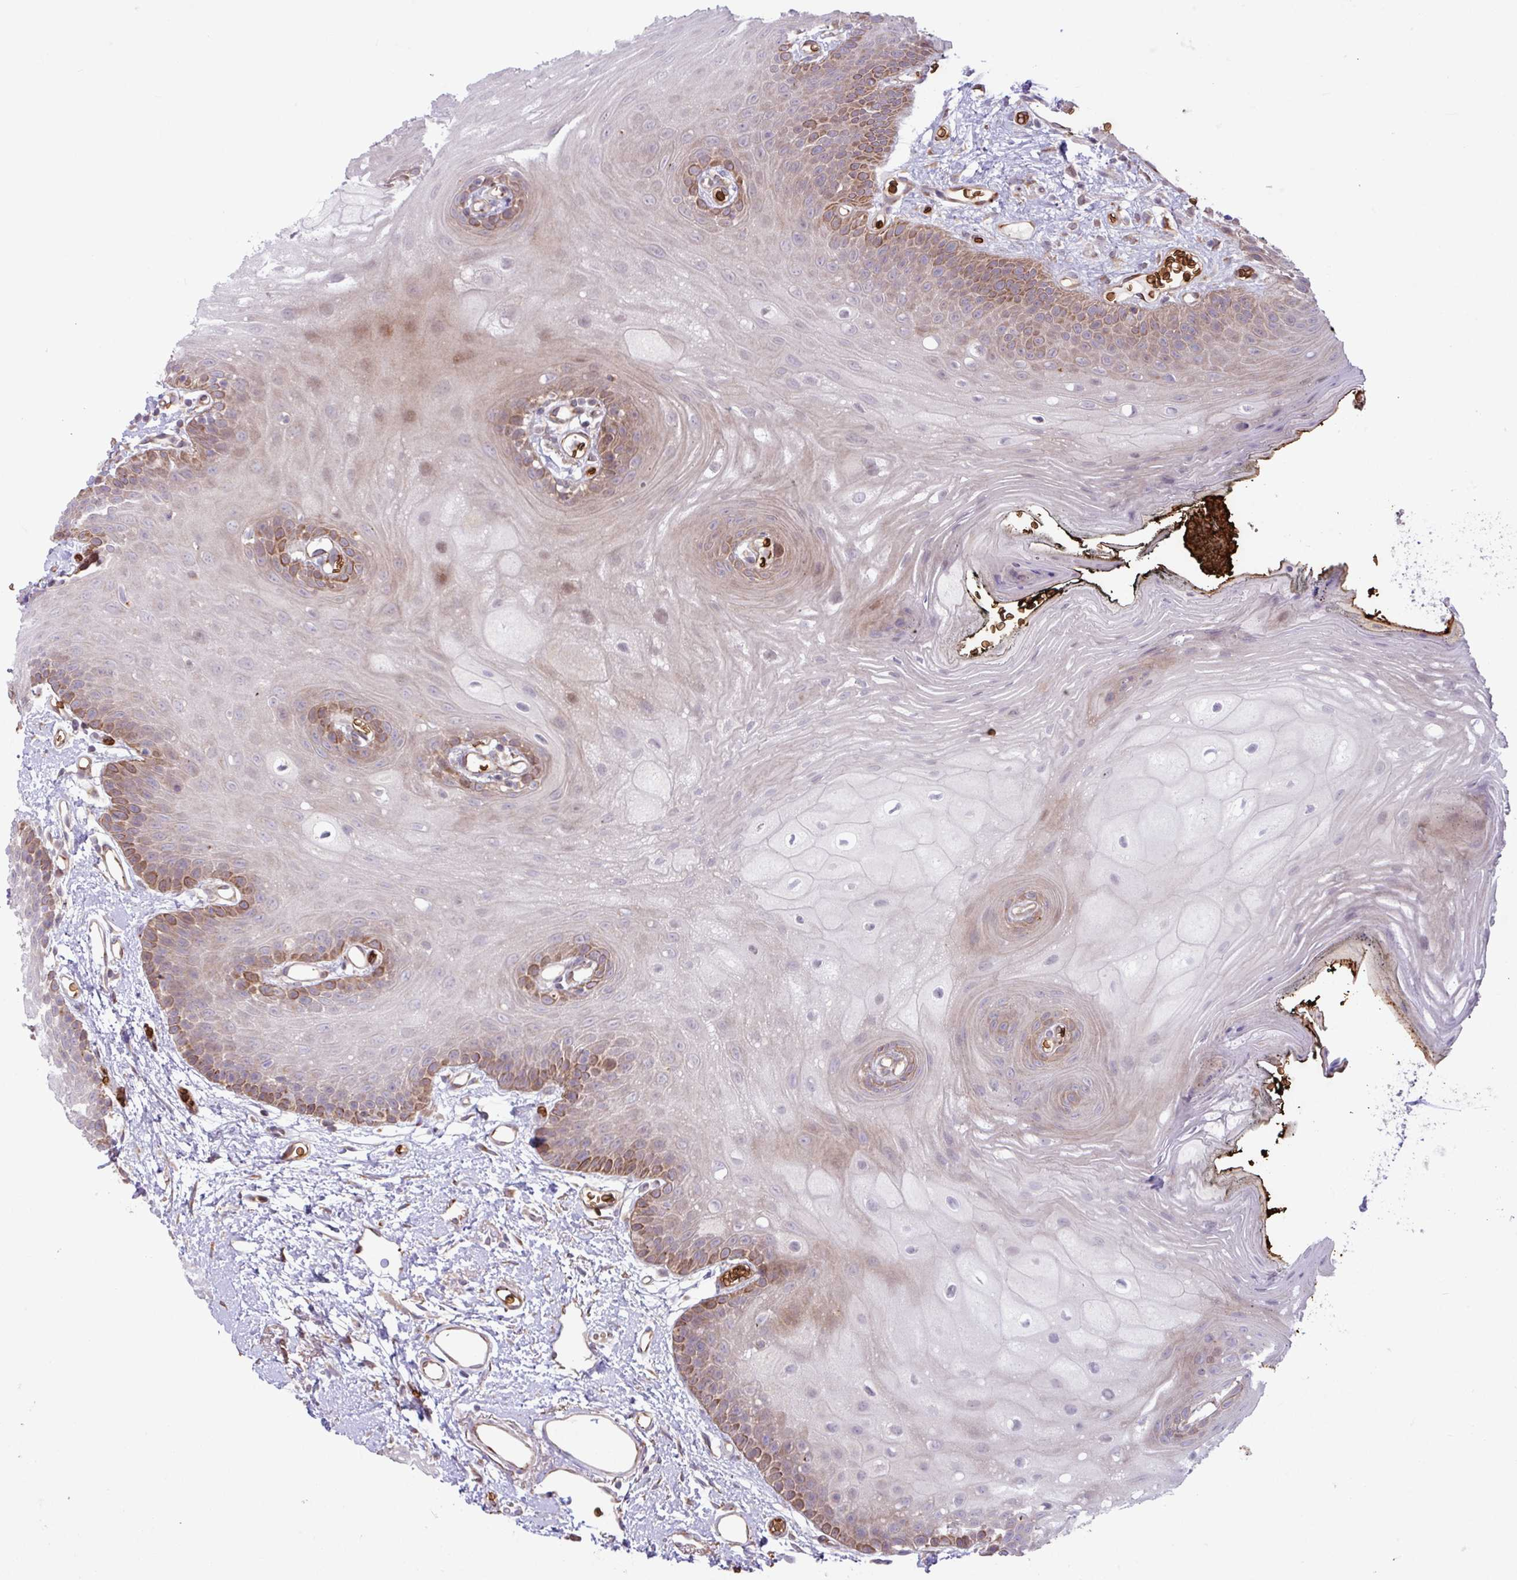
{"staining": {"intensity": "moderate", "quantity": "<25%", "location": "cytoplasmic/membranous"}, "tissue": "oral mucosa", "cell_type": "Squamous epithelial cells", "image_type": "normal", "snomed": [{"axis": "morphology", "description": "Normal tissue, NOS"}, {"axis": "morphology", "description": "Squamous cell carcinoma, NOS"}, {"axis": "topography", "description": "Oral tissue"}, {"axis": "topography", "description": "Head-Neck"}], "caption": "Immunohistochemical staining of normal human oral mucosa reveals moderate cytoplasmic/membranous protein positivity in approximately <25% of squamous epithelial cells. The protein of interest is stained brown, and the nuclei are stained in blue (DAB (3,3'-diaminobenzidine) IHC with brightfield microscopy, high magnification).", "gene": "RAD21L1", "patient": {"sex": "female", "age": 81}}